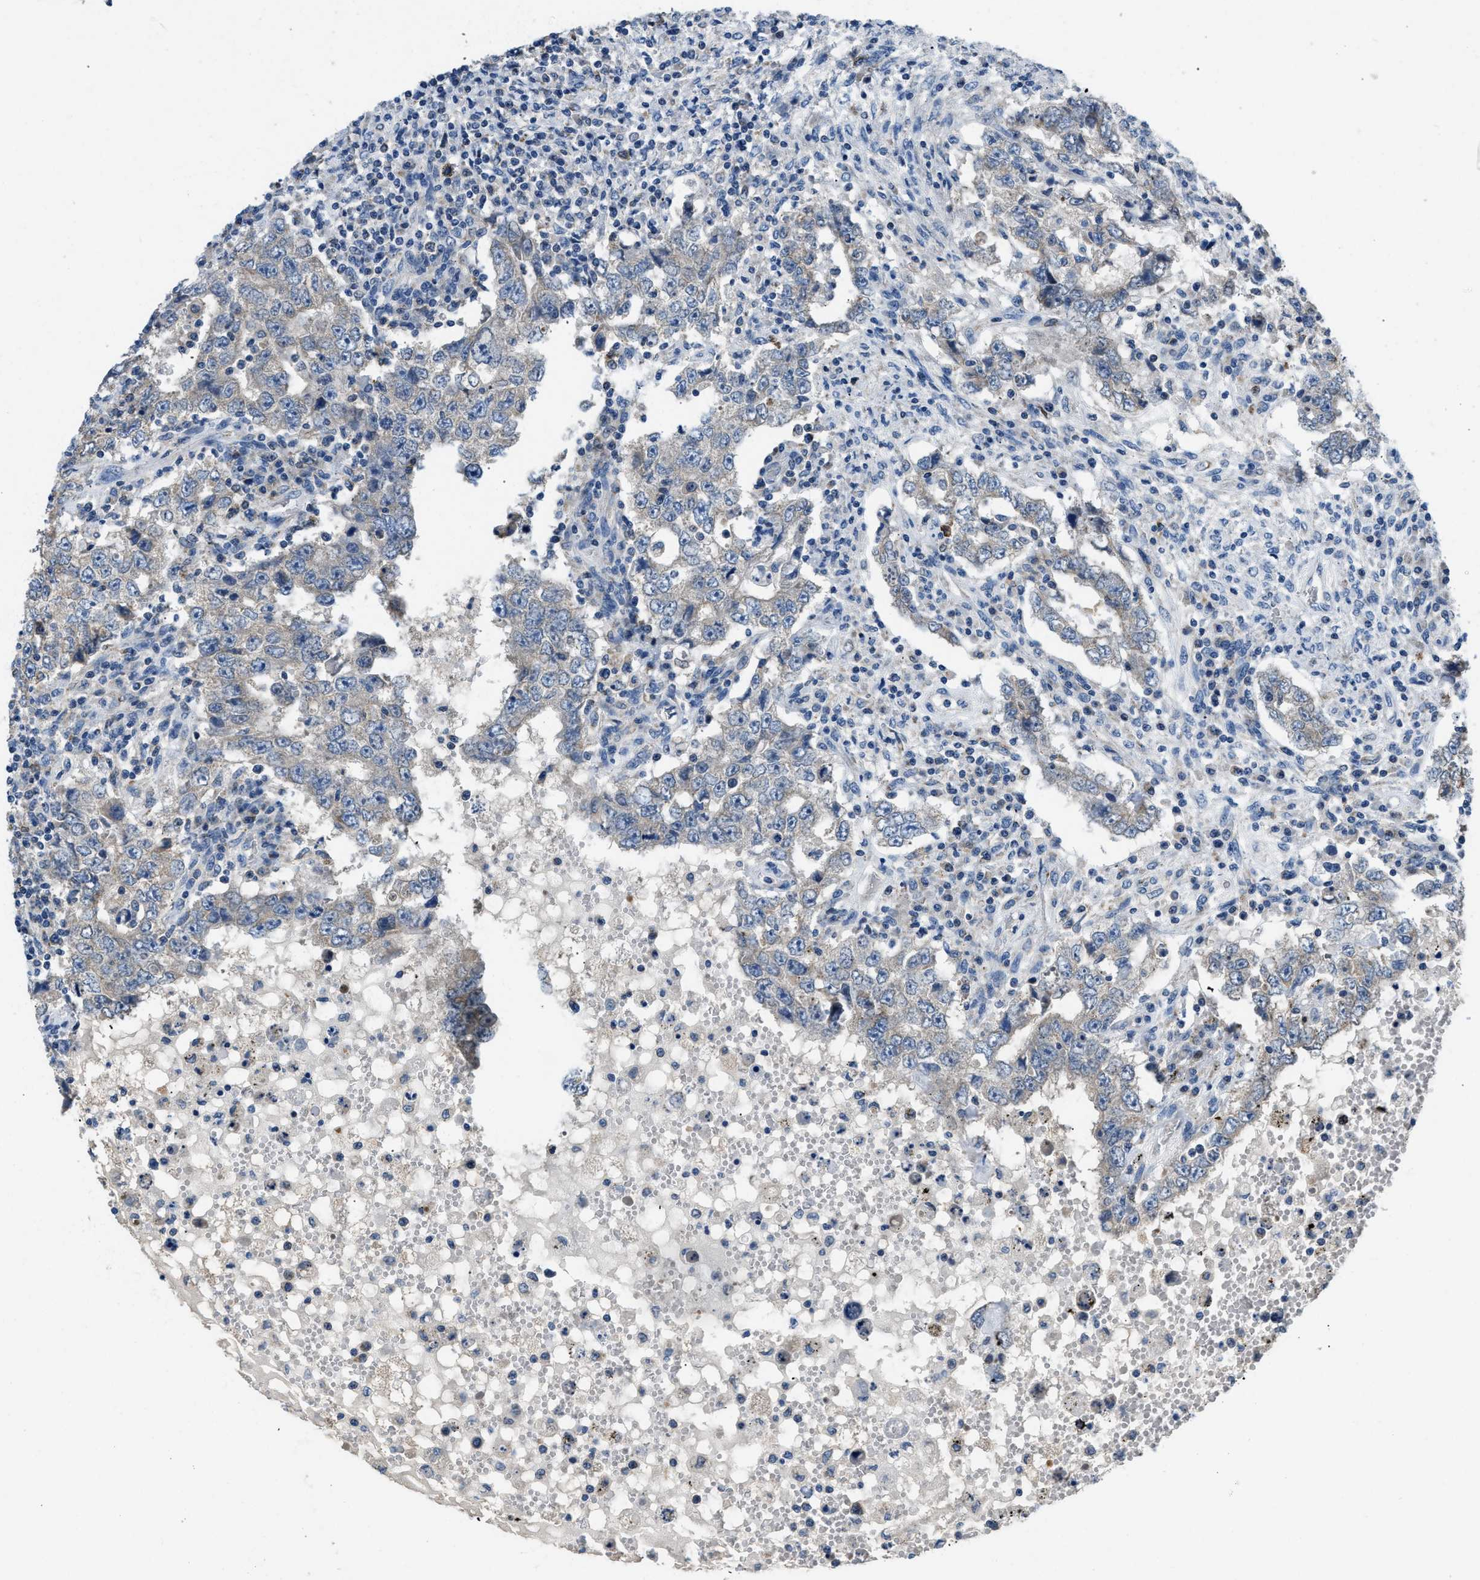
{"staining": {"intensity": "negative", "quantity": "none", "location": "none"}, "tissue": "testis cancer", "cell_type": "Tumor cells", "image_type": "cancer", "snomed": [{"axis": "morphology", "description": "Carcinoma, Embryonal, NOS"}, {"axis": "topography", "description": "Testis"}], "caption": "Human embryonal carcinoma (testis) stained for a protein using immunohistochemistry (IHC) exhibits no expression in tumor cells.", "gene": "TOMM34", "patient": {"sex": "male", "age": 26}}